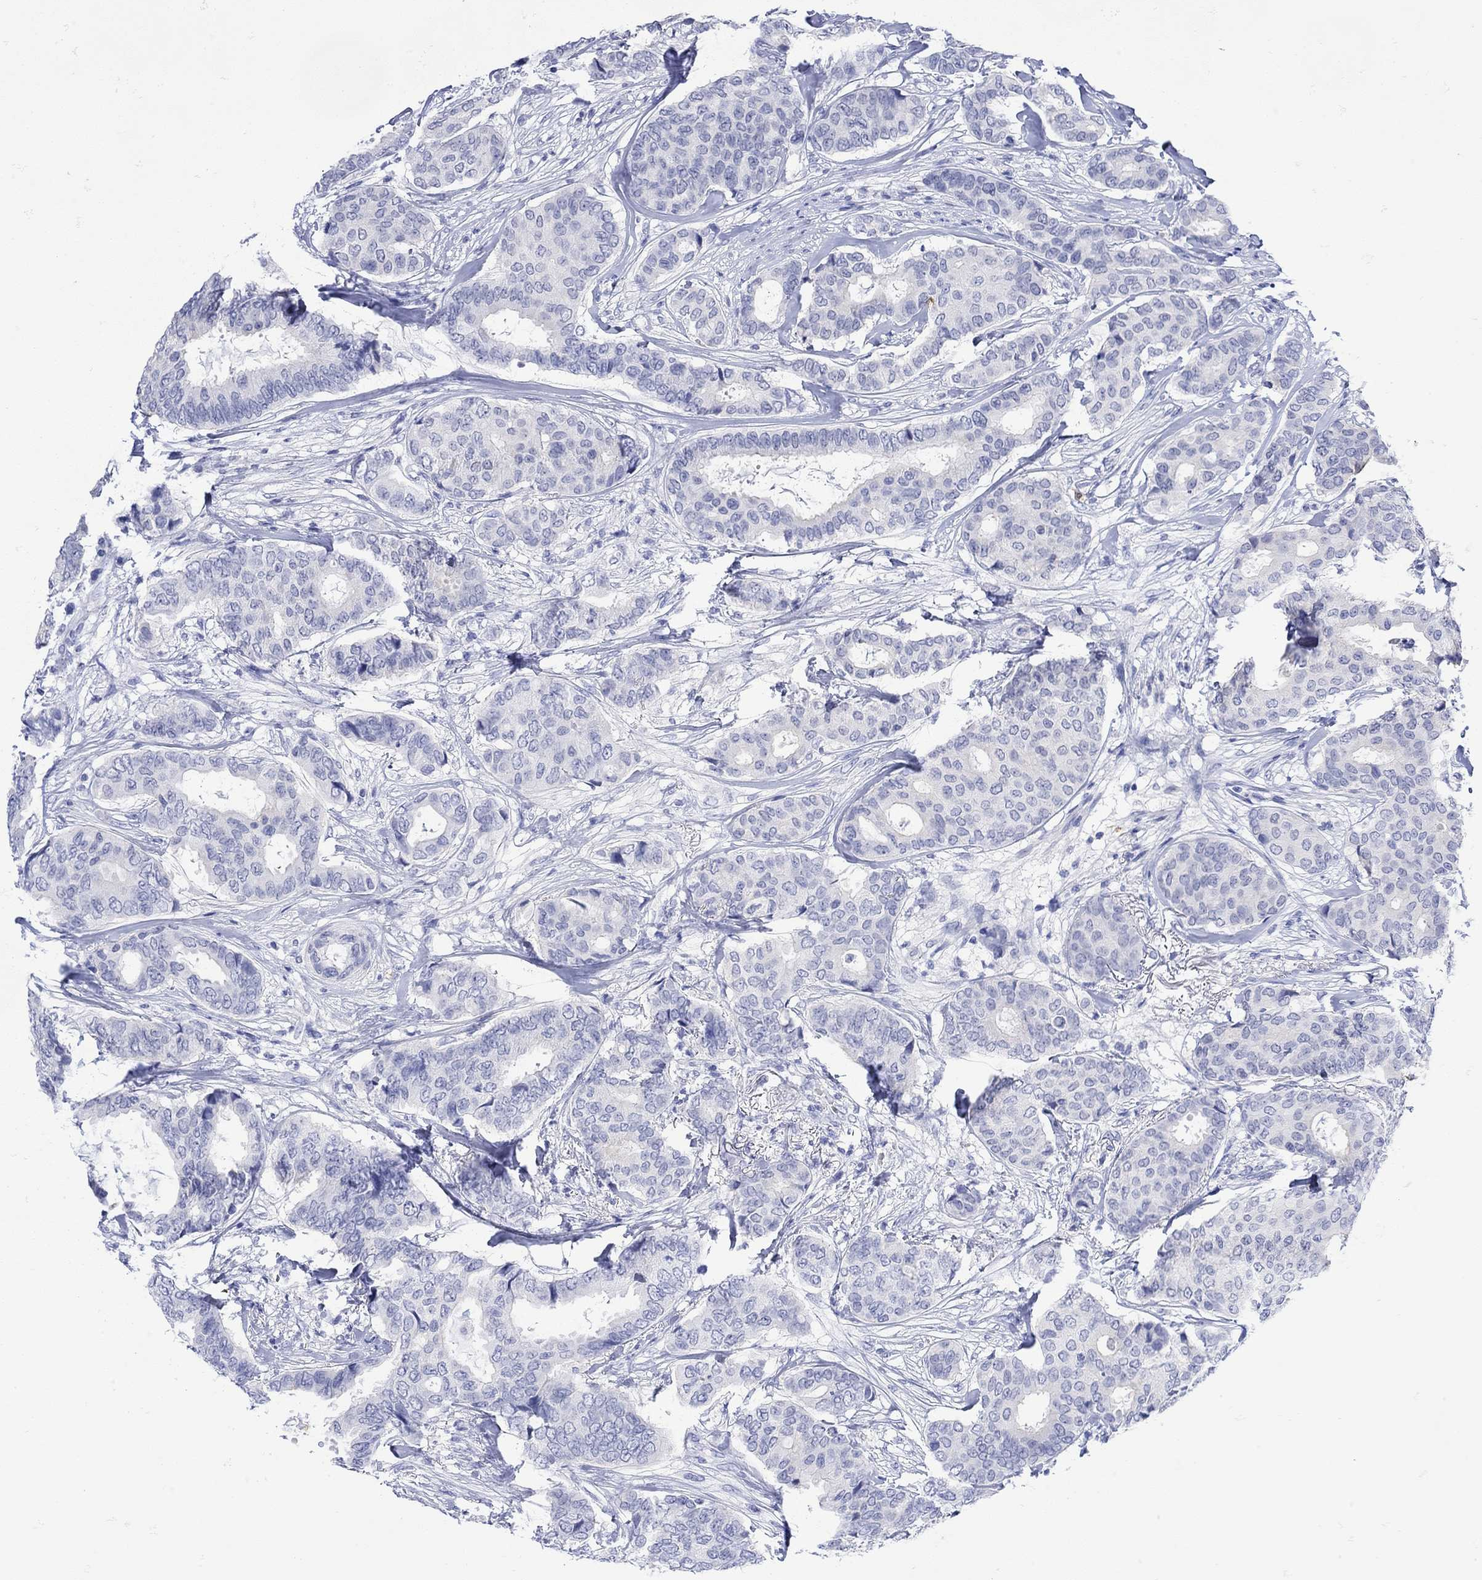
{"staining": {"intensity": "negative", "quantity": "none", "location": "none"}, "tissue": "breast cancer", "cell_type": "Tumor cells", "image_type": "cancer", "snomed": [{"axis": "morphology", "description": "Duct carcinoma"}, {"axis": "topography", "description": "Breast"}], "caption": "There is no significant positivity in tumor cells of breast intraductal carcinoma.", "gene": "LINGO3", "patient": {"sex": "female", "age": 75}}